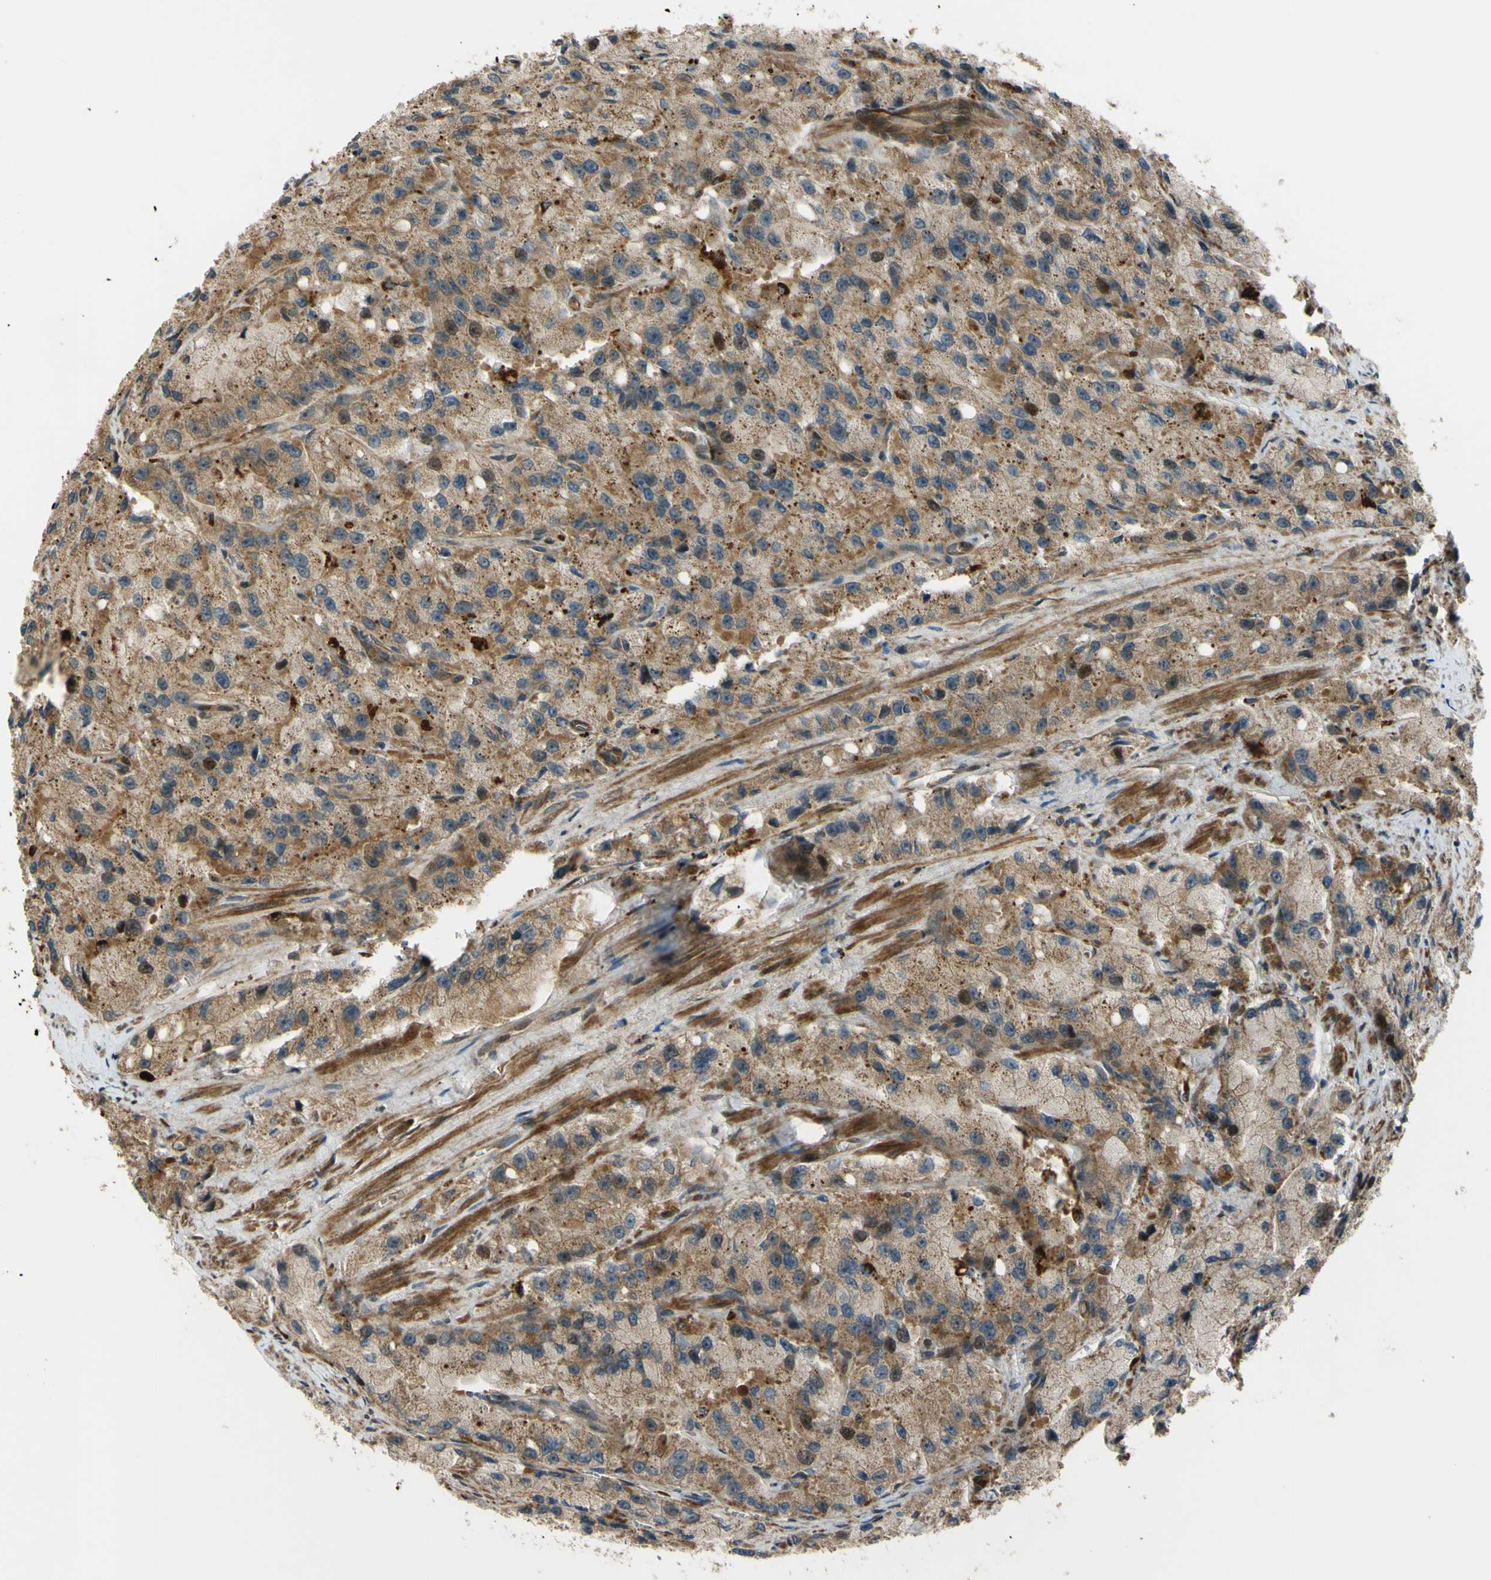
{"staining": {"intensity": "moderate", "quantity": ">75%", "location": "cytoplasmic/membranous"}, "tissue": "prostate cancer", "cell_type": "Tumor cells", "image_type": "cancer", "snomed": [{"axis": "morphology", "description": "Adenocarcinoma, High grade"}, {"axis": "topography", "description": "Prostate"}], "caption": "An image of prostate cancer stained for a protein reveals moderate cytoplasmic/membranous brown staining in tumor cells.", "gene": "FLII", "patient": {"sex": "male", "age": 58}}